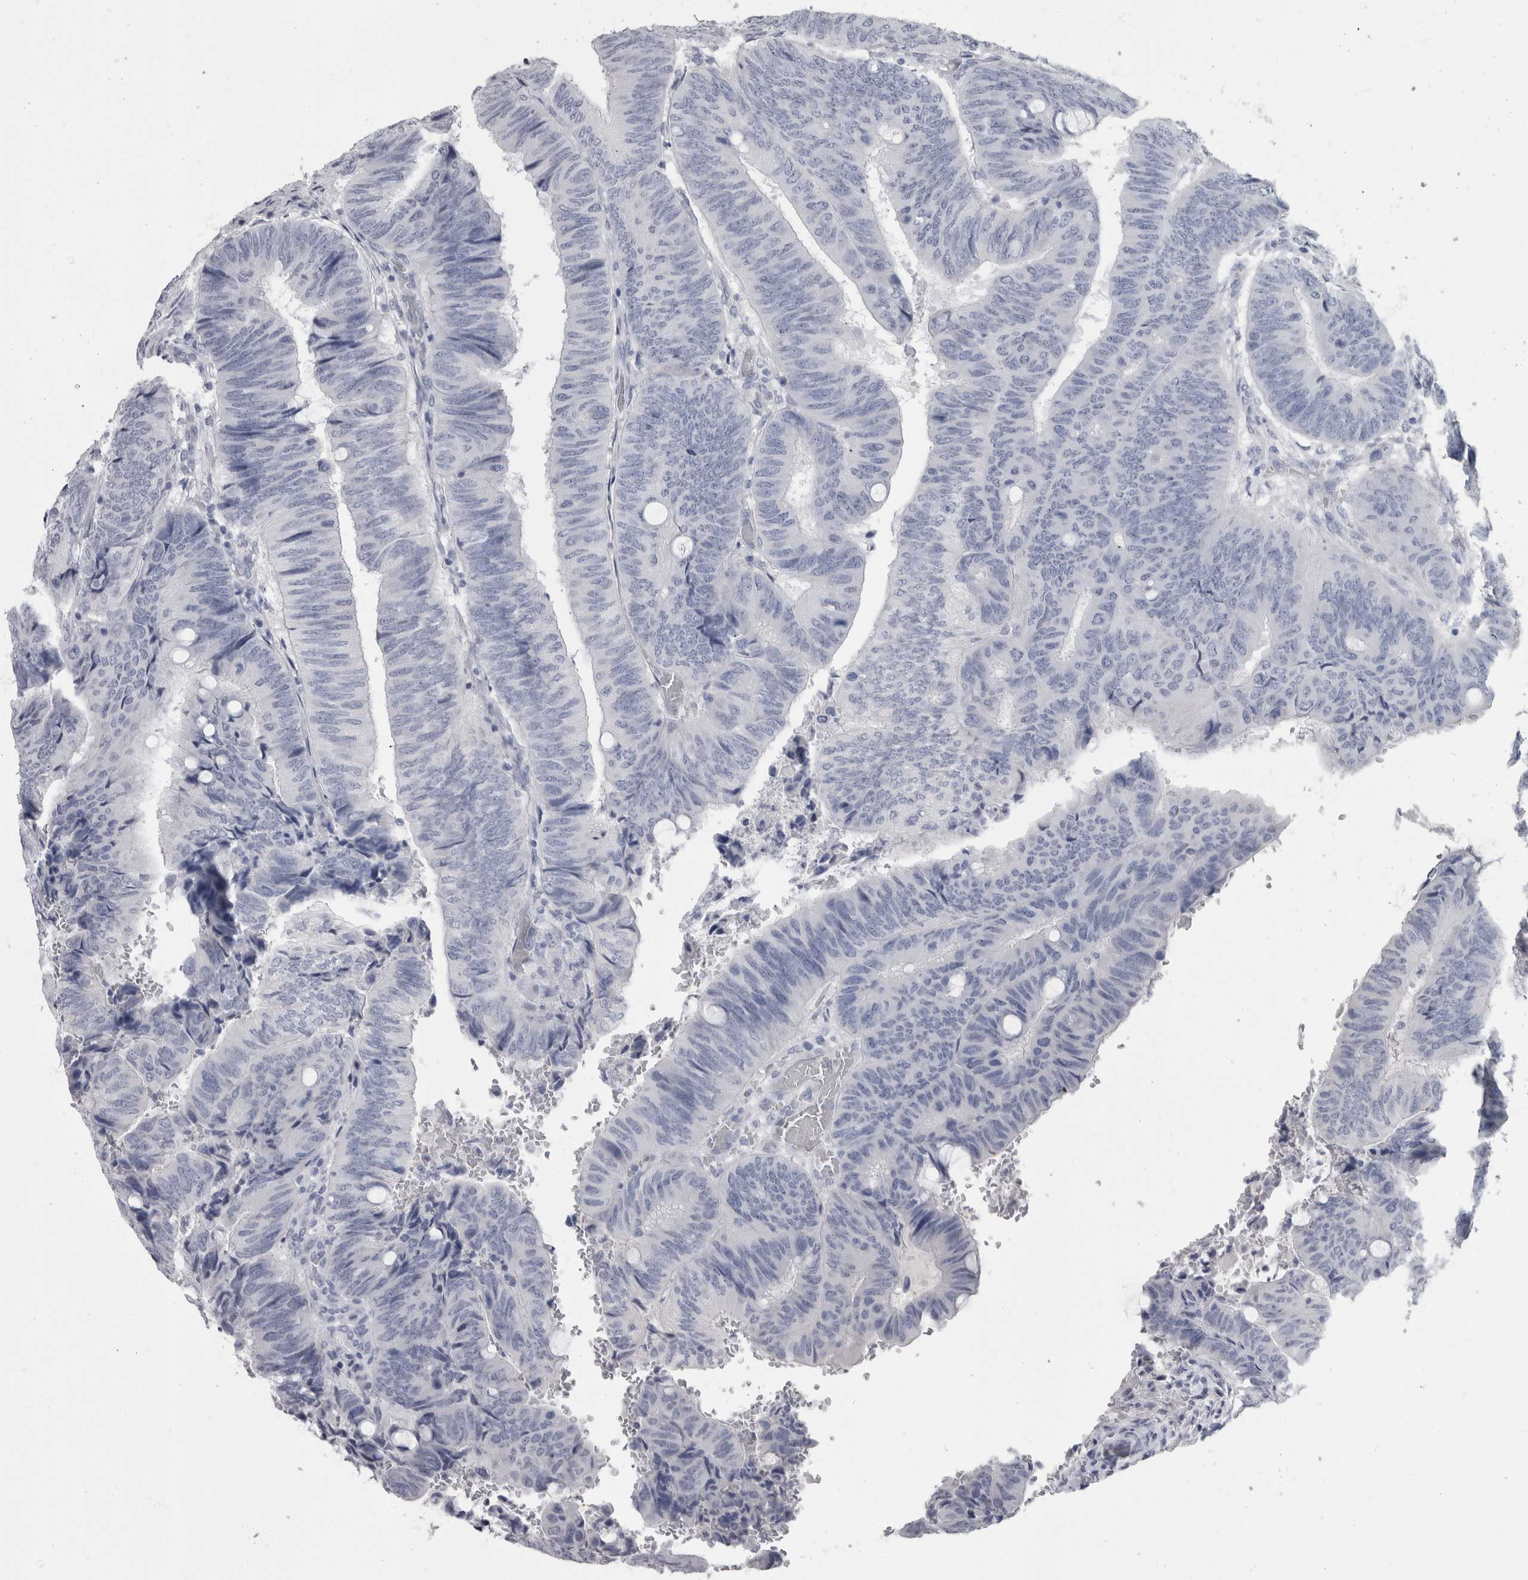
{"staining": {"intensity": "negative", "quantity": "none", "location": "none"}, "tissue": "colorectal cancer", "cell_type": "Tumor cells", "image_type": "cancer", "snomed": [{"axis": "morphology", "description": "Normal tissue, NOS"}, {"axis": "morphology", "description": "Adenocarcinoma, NOS"}, {"axis": "topography", "description": "Rectum"}, {"axis": "topography", "description": "Peripheral nerve tissue"}], "caption": "IHC of adenocarcinoma (colorectal) reveals no positivity in tumor cells.", "gene": "PTH", "patient": {"sex": "male", "age": 92}}